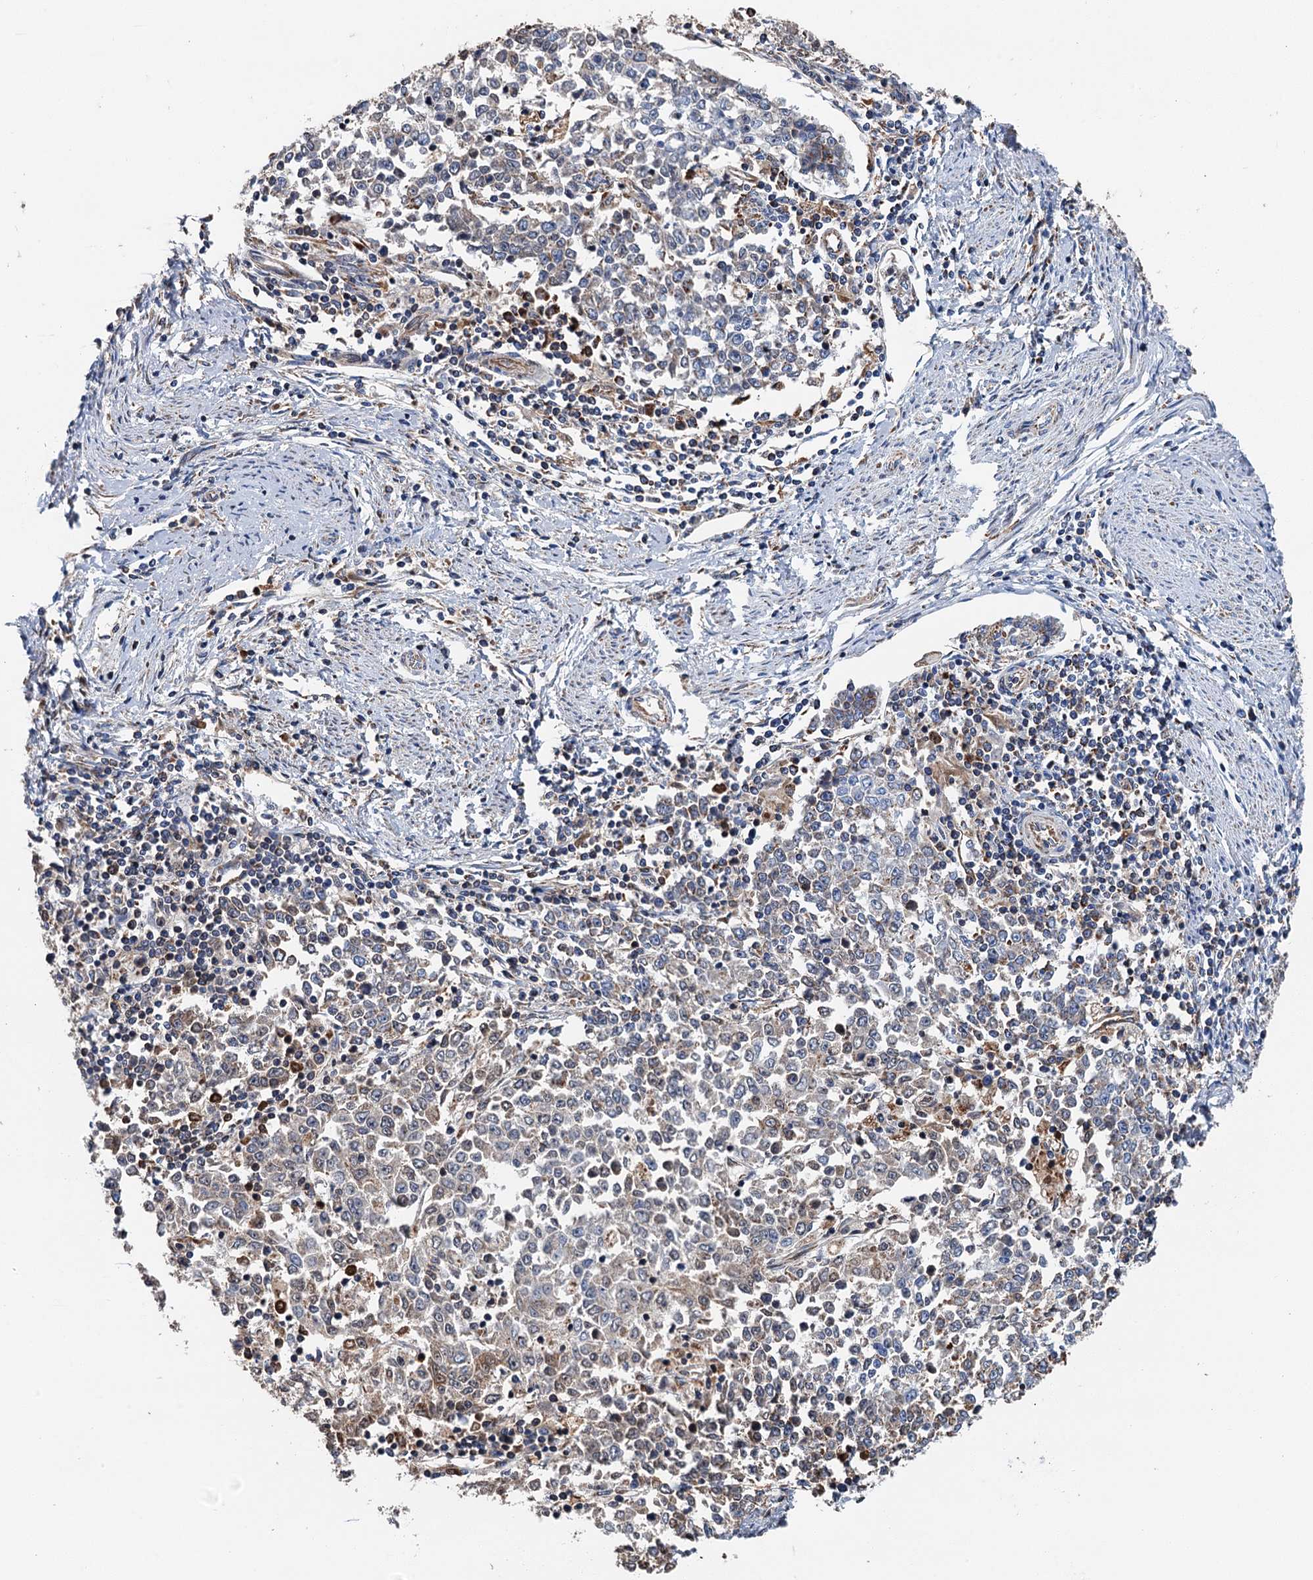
{"staining": {"intensity": "moderate", "quantity": "<25%", "location": "cytoplasmic/membranous"}, "tissue": "endometrial cancer", "cell_type": "Tumor cells", "image_type": "cancer", "snomed": [{"axis": "morphology", "description": "Adenocarcinoma, NOS"}, {"axis": "topography", "description": "Endometrium"}], "caption": "Protein staining of endometrial cancer tissue demonstrates moderate cytoplasmic/membranous expression in approximately <25% of tumor cells.", "gene": "IVD", "patient": {"sex": "female", "age": 50}}